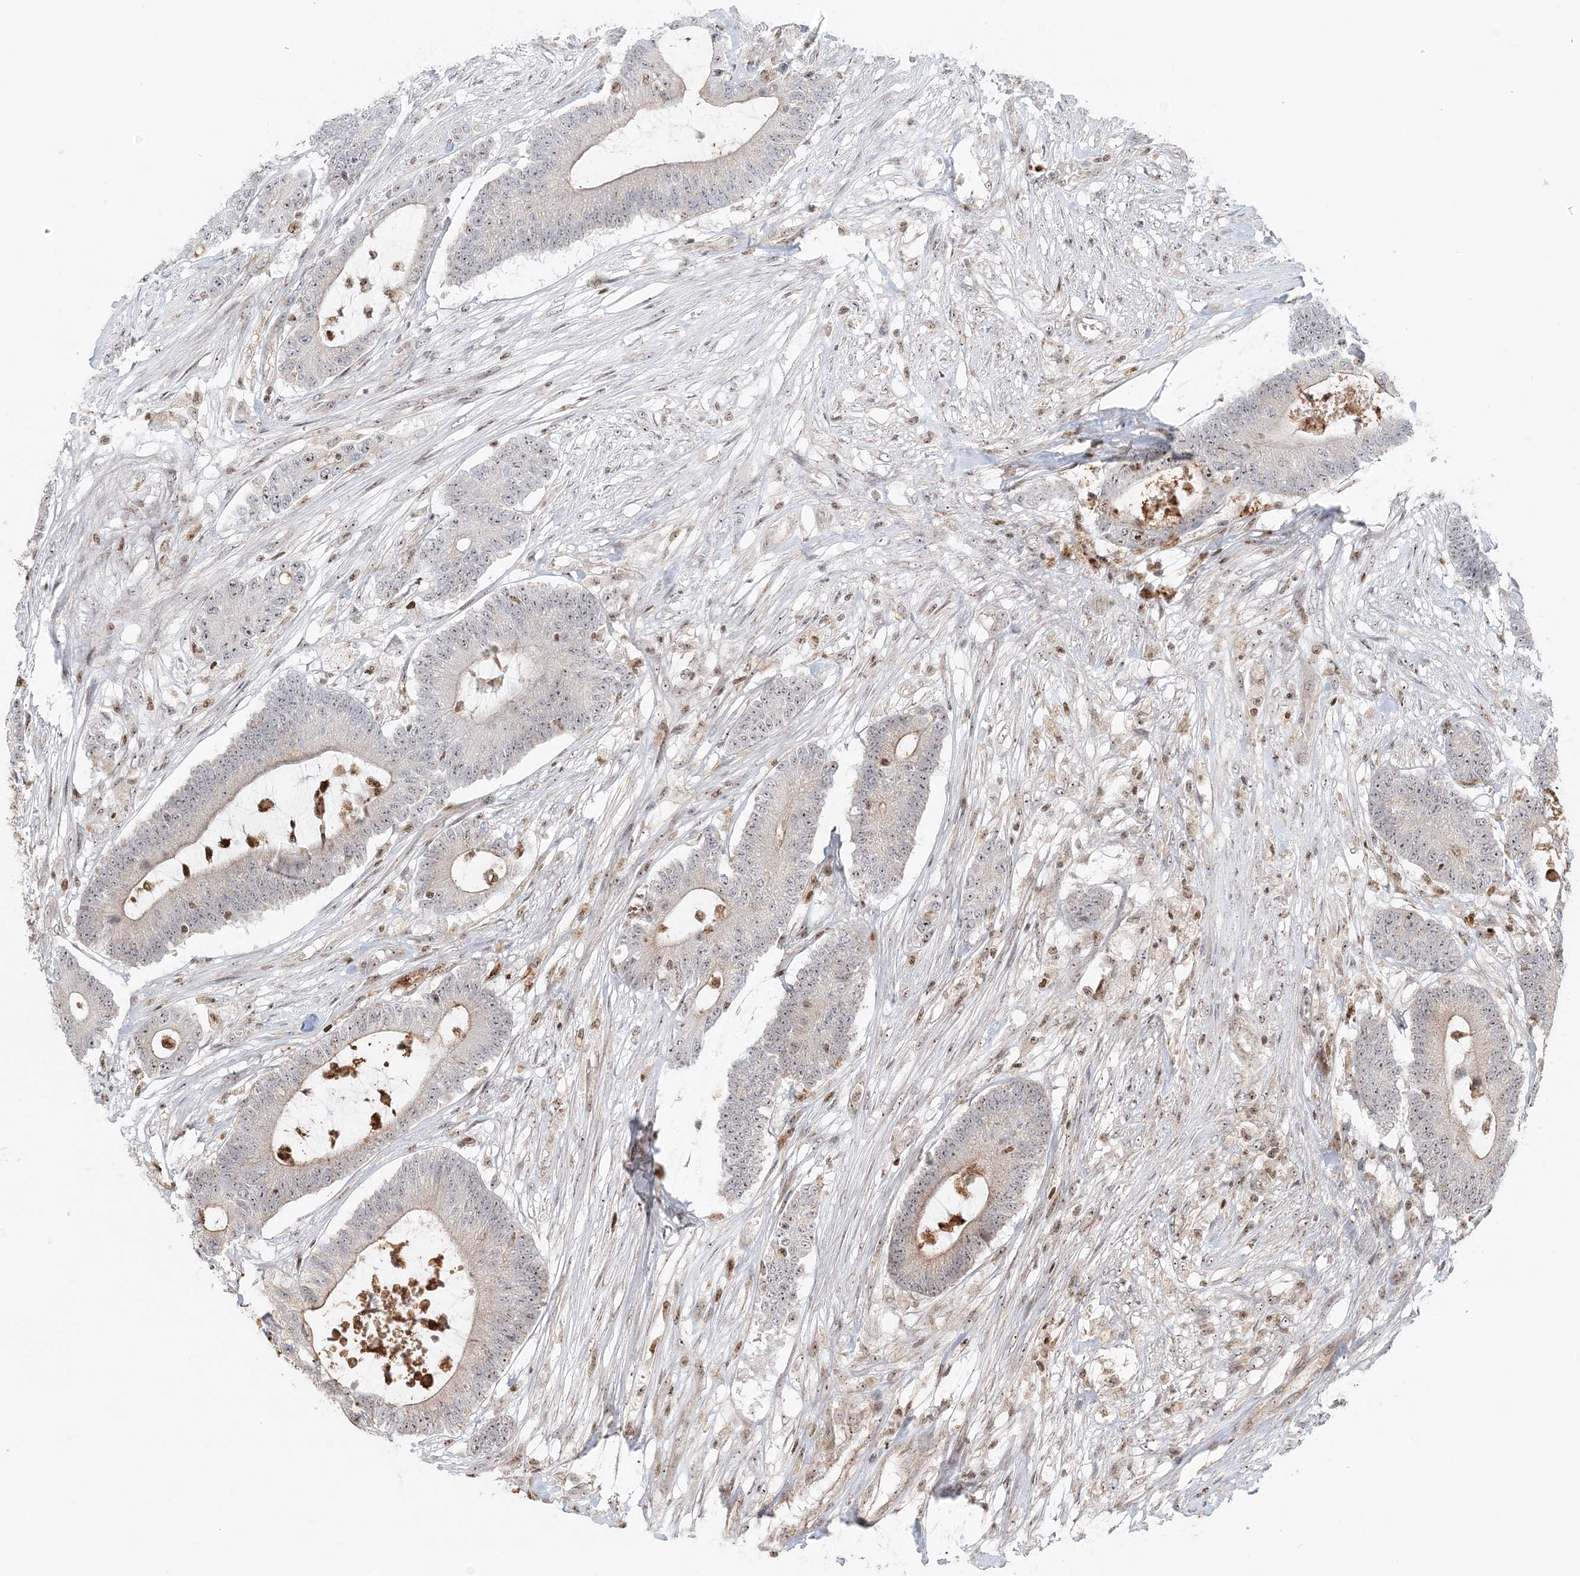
{"staining": {"intensity": "weak", "quantity": "25%-75%", "location": "nuclear"}, "tissue": "colorectal cancer", "cell_type": "Tumor cells", "image_type": "cancer", "snomed": [{"axis": "morphology", "description": "Adenocarcinoma, NOS"}, {"axis": "topography", "description": "Colon"}], "caption": "Colorectal cancer was stained to show a protein in brown. There is low levels of weak nuclear staining in about 25%-75% of tumor cells.", "gene": "UBE2F", "patient": {"sex": "female", "age": 84}}